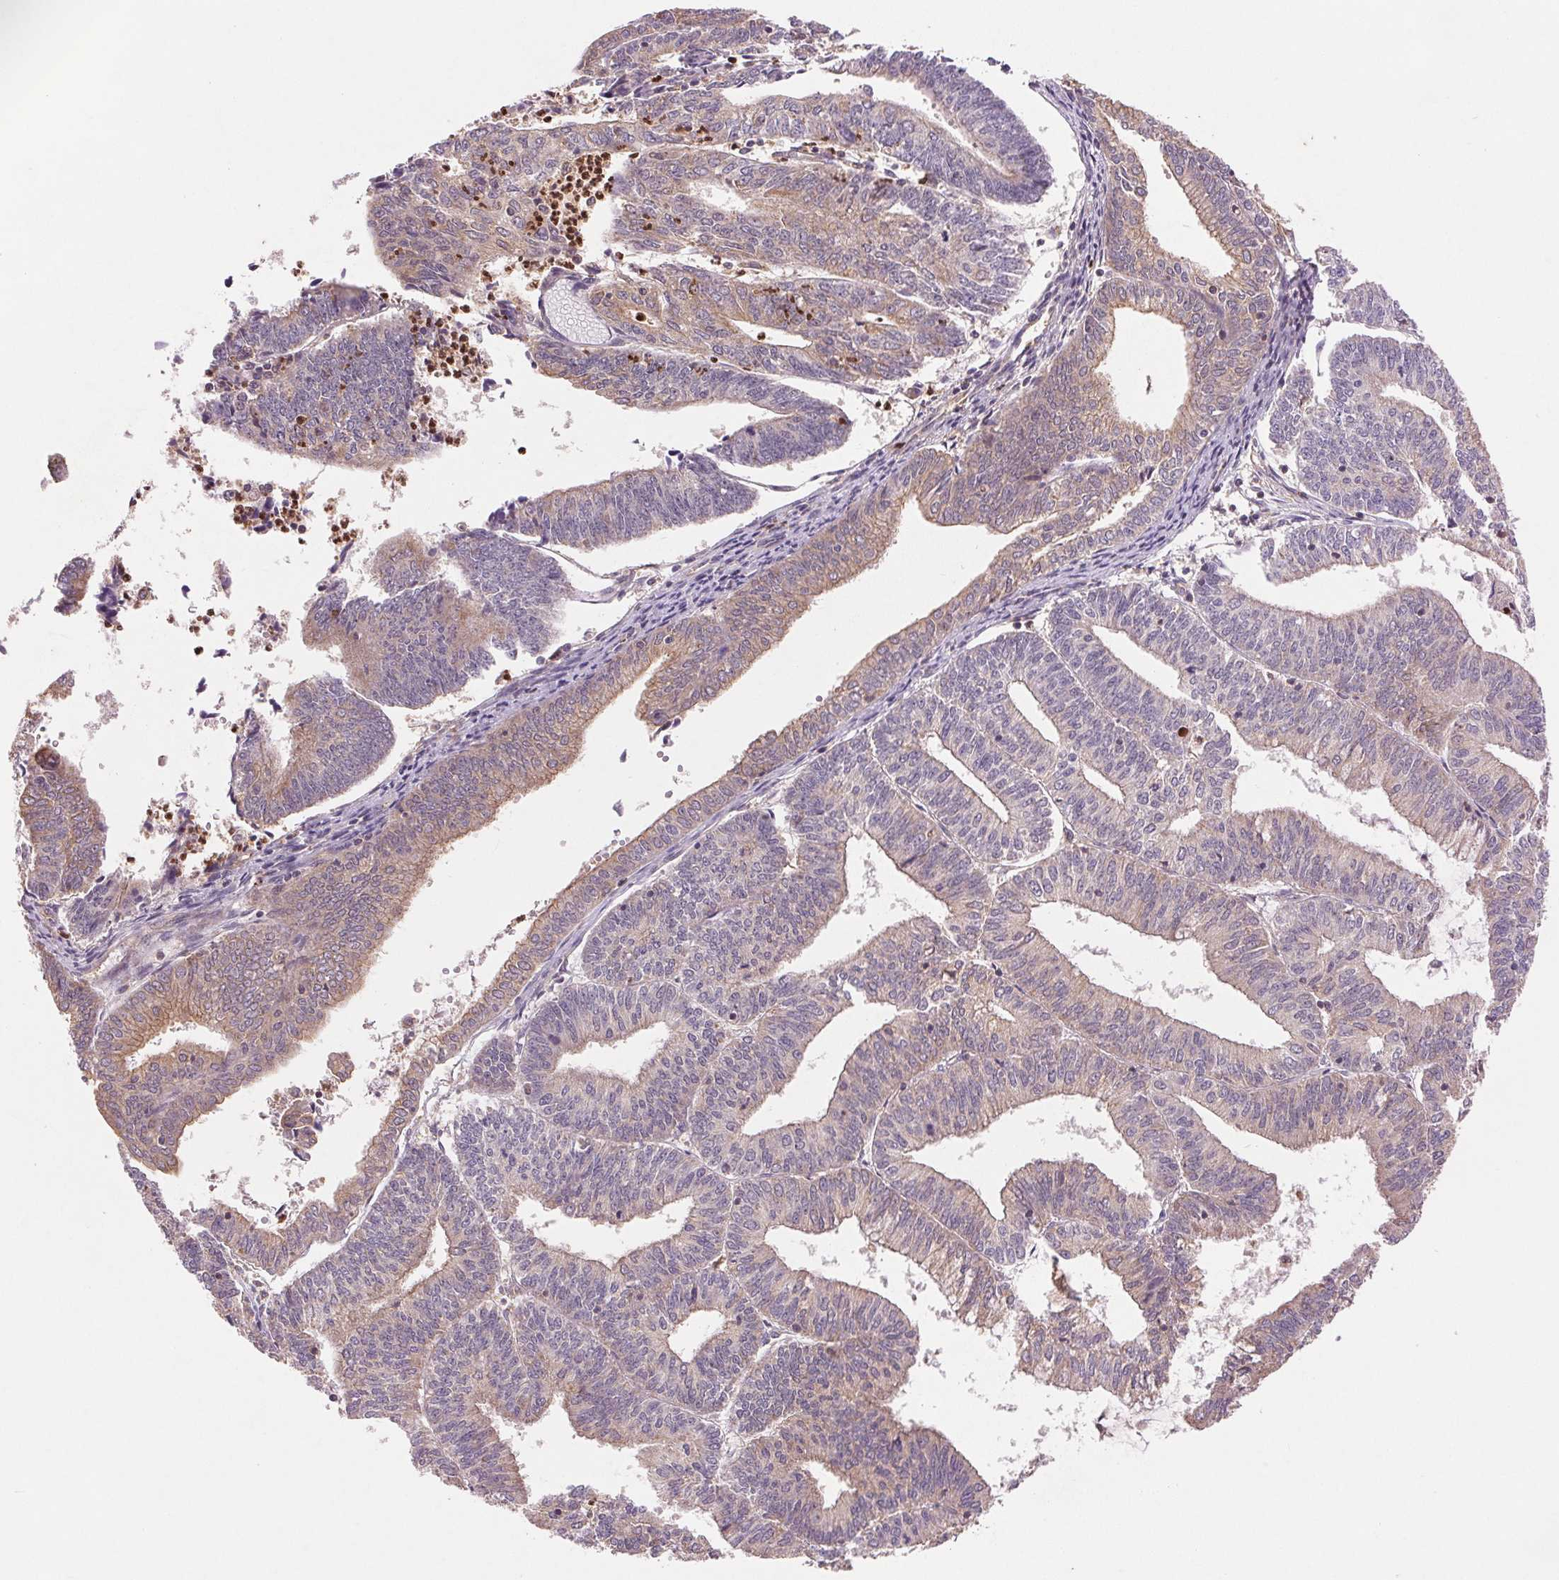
{"staining": {"intensity": "weak", "quantity": "25%-75%", "location": "cytoplasmic/membranous"}, "tissue": "endometrial cancer", "cell_type": "Tumor cells", "image_type": "cancer", "snomed": [{"axis": "morphology", "description": "Adenocarcinoma, NOS"}, {"axis": "topography", "description": "Endometrium"}], "caption": "Immunohistochemical staining of adenocarcinoma (endometrial) demonstrates weak cytoplasmic/membranous protein staining in about 25%-75% of tumor cells. The staining was performed using DAB, with brown indicating positive protein expression. Nuclei are stained blue with hematoxylin.", "gene": "RANBP3L", "patient": {"sex": "female", "age": 61}}